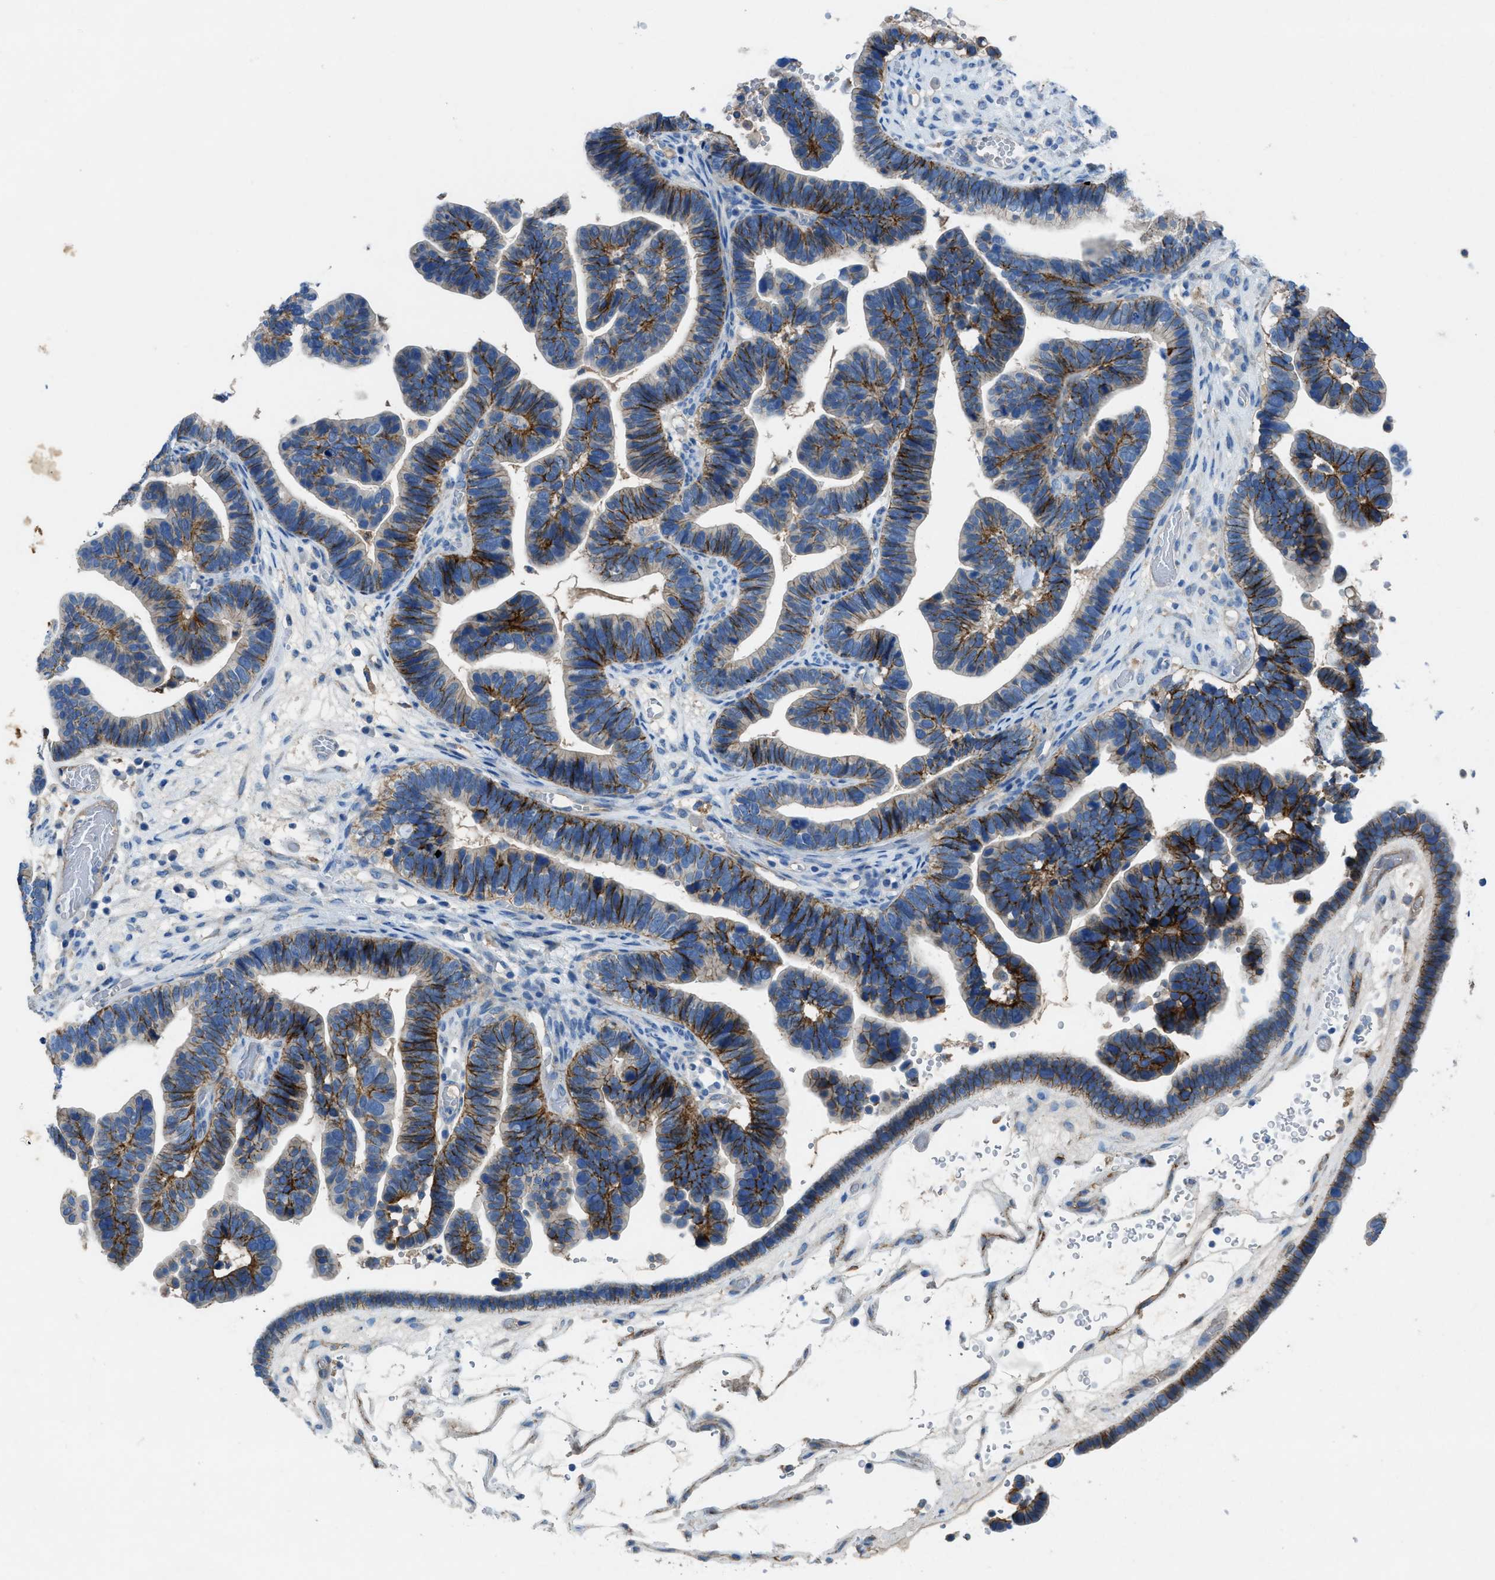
{"staining": {"intensity": "moderate", "quantity": ">75%", "location": "cytoplasmic/membranous"}, "tissue": "ovarian cancer", "cell_type": "Tumor cells", "image_type": "cancer", "snomed": [{"axis": "morphology", "description": "Cystadenocarcinoma, serous, NOS"}, {"axis": "topography", "description": "Ovary"}], "caption": "DAB immunohistochemical staining of human ovarian cancer displays moderate cytoplasmic/membranous protein staining in about >75% of tumor cells. (brown staining indicates protein expression, while blue staining denotes nuclei).", "gene": "PTGFRN", "patient": {"sex": "female", "age": 56}}